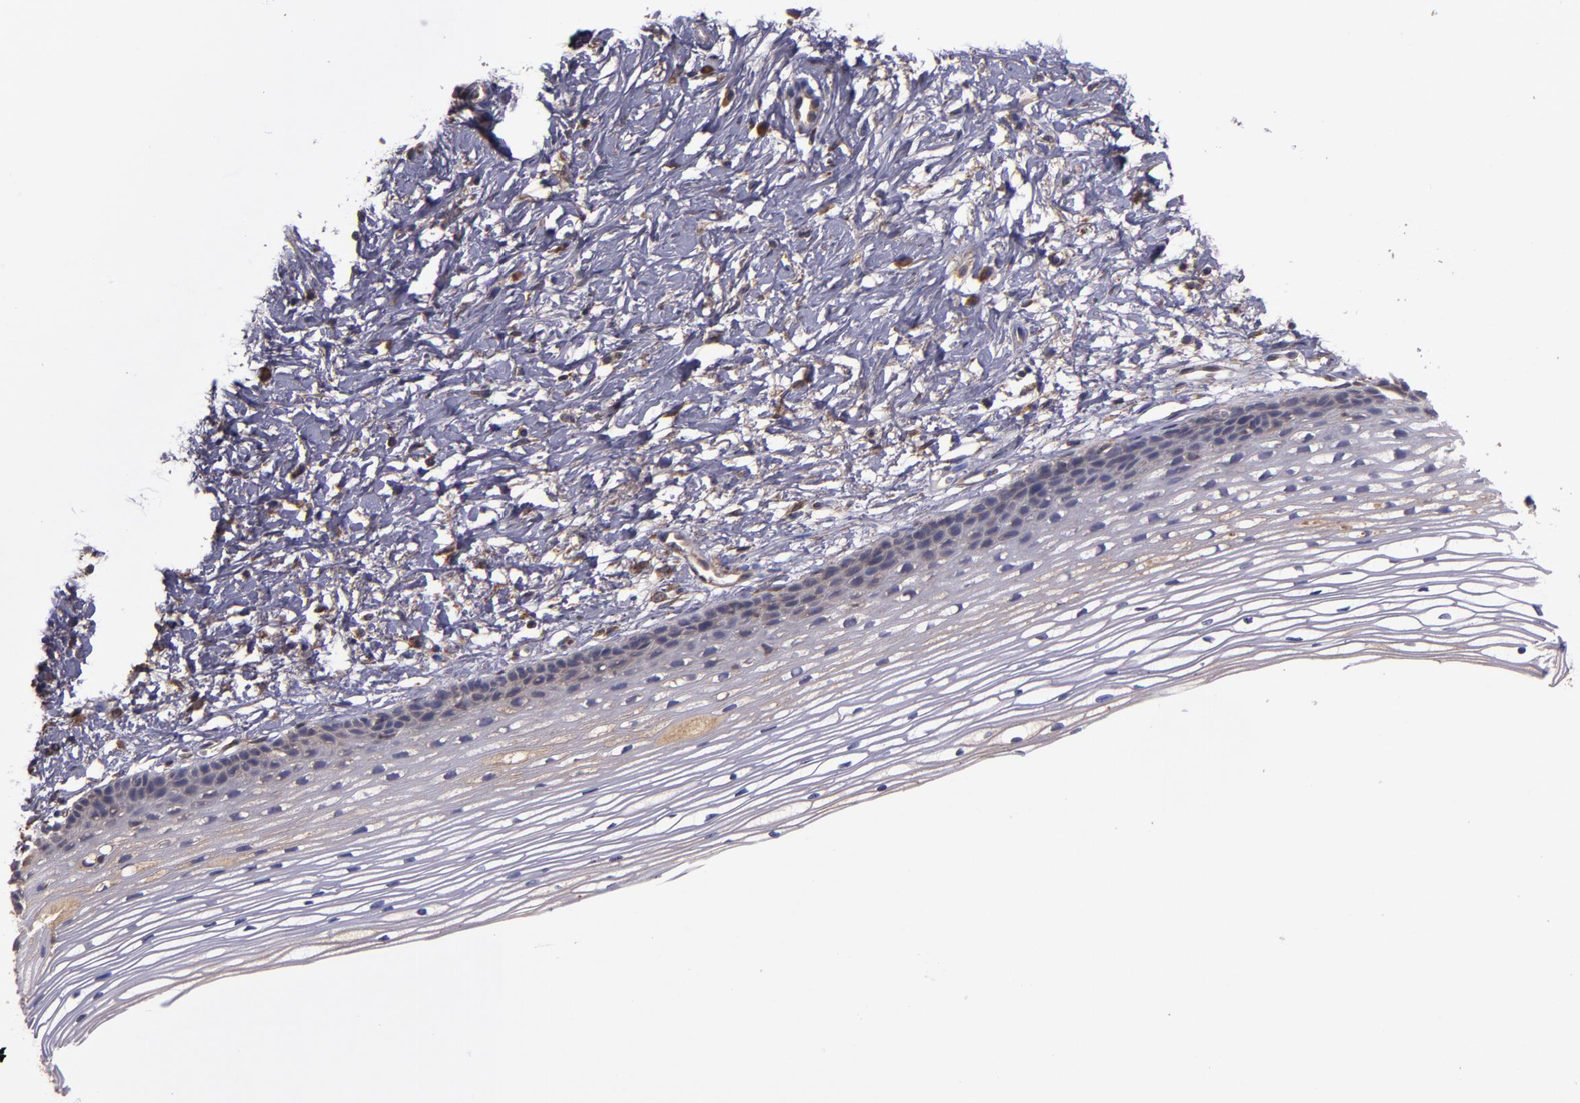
{"staining": {"intensity": "weak", "quantity": ">75%", "location": "cytoplasmic/membranous"}, "tissue": "cervix", "cell_type": "Glandular cells", "image_type": "normal", "snomed": [{"axis": "morphology", "description": "Normal tissue, NOS"}, {"axis": "topography", "description": "Cervix"}], "caption": "Brown immunohistochemical staining in unremarkable cervix reveals weak cytoplasmic/membranous positivity in approximately >75% of glandular cells. (IHC, brightfield microscopy, high magnification).", "gene": "PRAF2", "patient": {"sex": "female", "age": 77}}